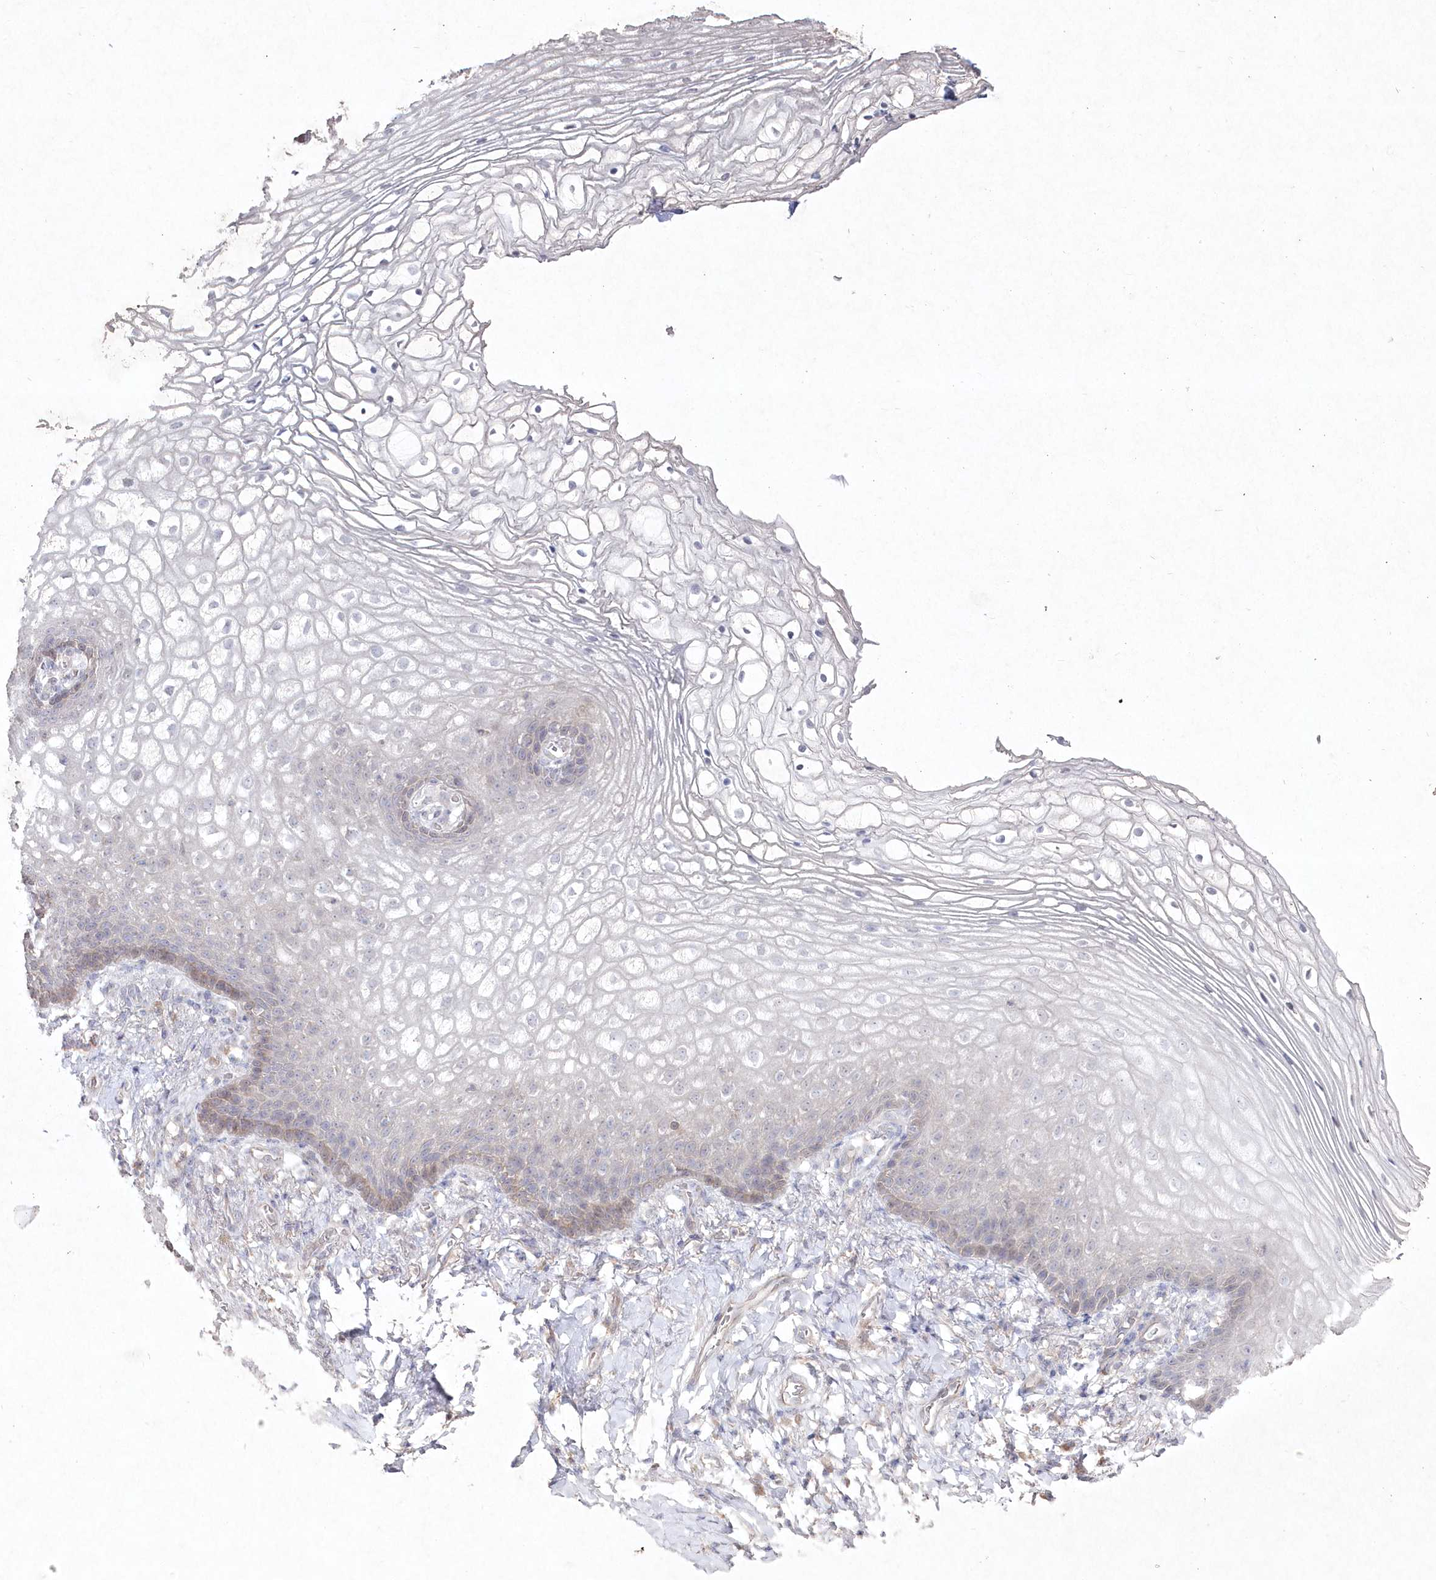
{"staining": {"intensity": "negative", "quantity": "none", "location": "none"}, "tissue": "vagina", "cell_type": "Squamous epithelial cells", "image_type": "normal", "snomed": [{"axis": "morphology", "description": "Normal tissue, NOS"}, {"axis": "topography", "description": "Vagina"}], "caption": "The immunohistochemistry (IHC) image has no significant positivity in squamous epithelial cells of vagina.", "gene": "TGFBRAP1", "patient": {"sex": "female", "age": 60}}